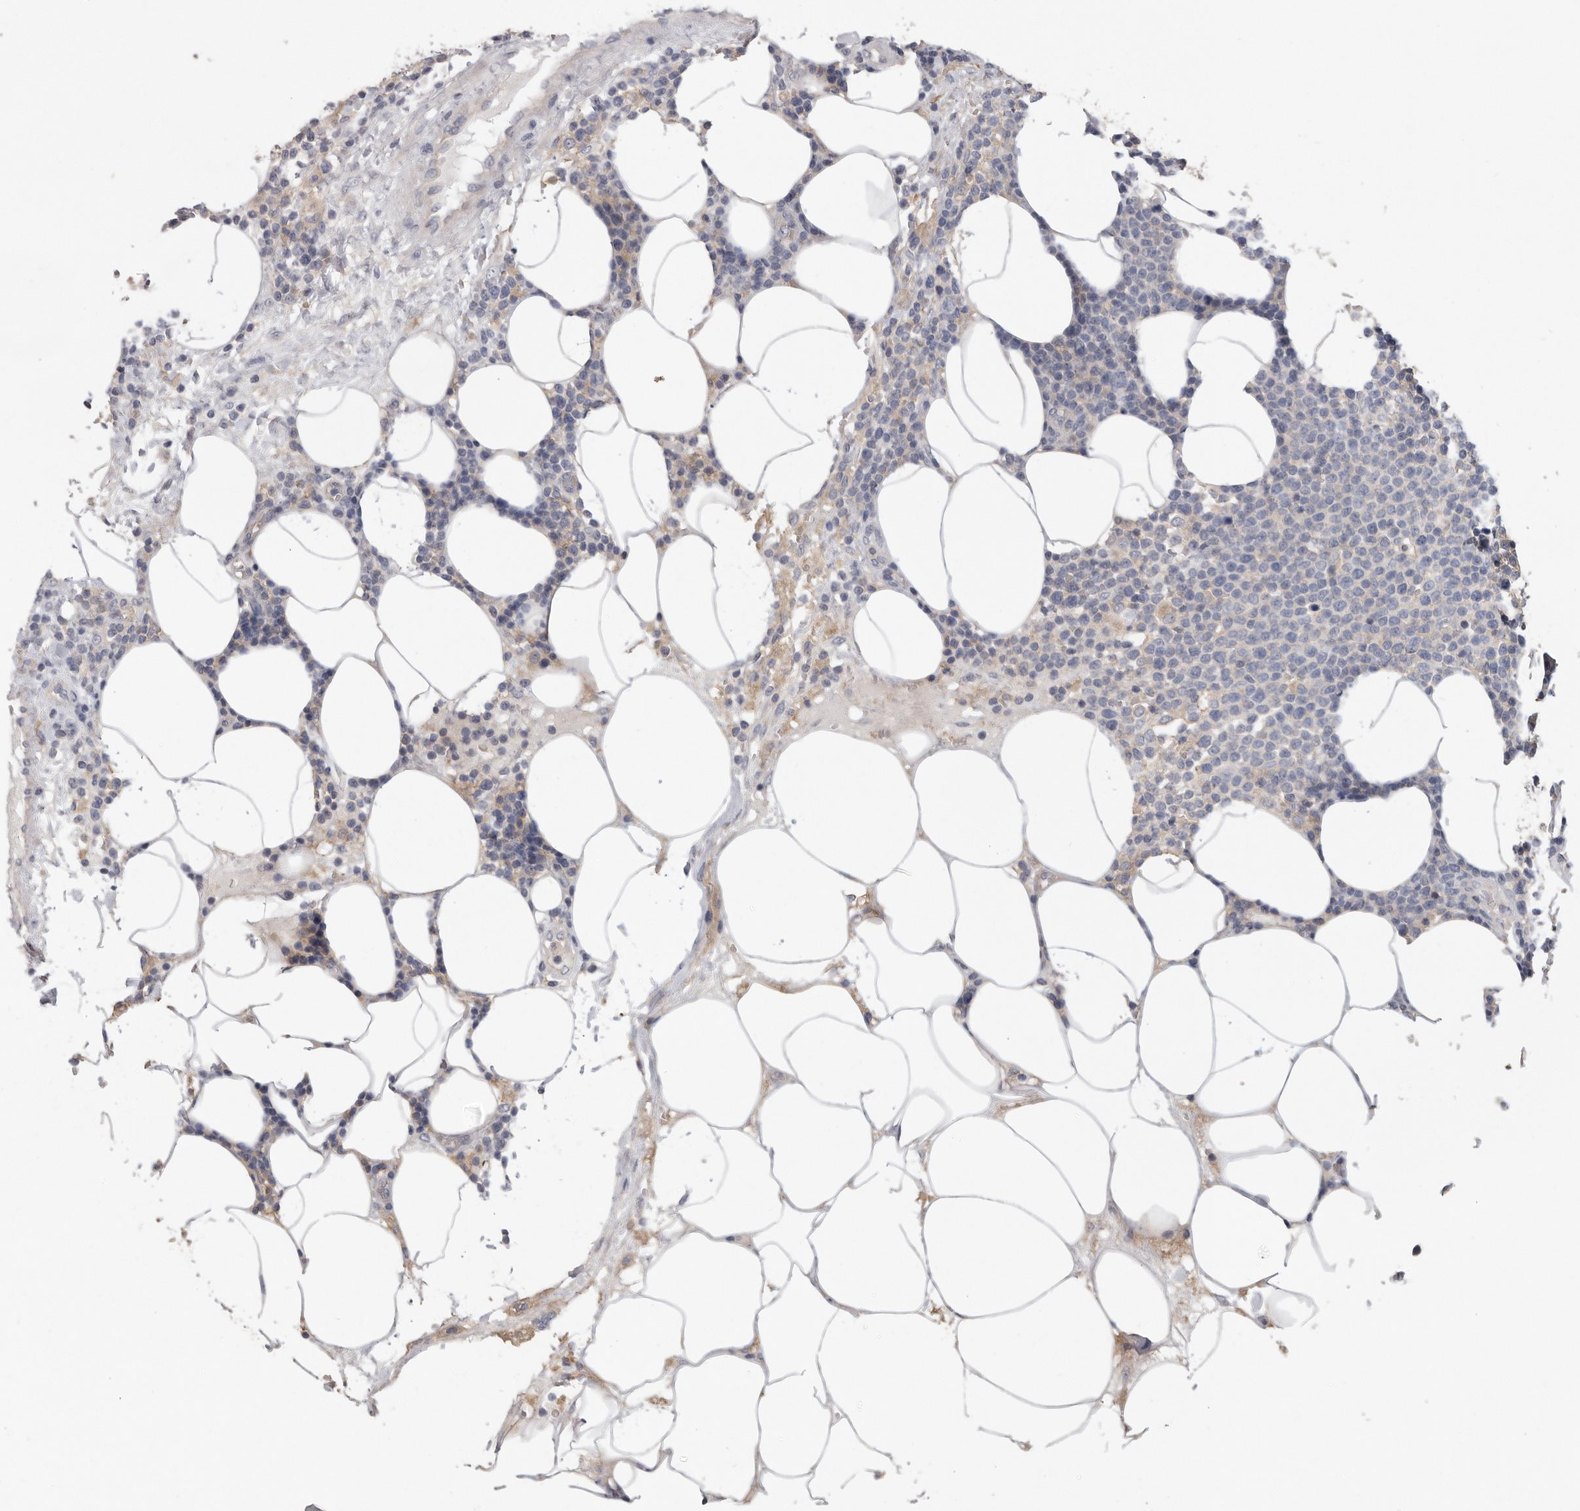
{"staining": {"intensity": "negative", "quantity": "none", "location": "none"}, "tissue": "lymphoma", "cell_type": "Tumor cells", "image_type": "cancer", "snomed": [{"axis": "morphology", "description": "Malignant lymphoma, non-Hodgkin's type, High grade"}, {"axis": "topography", "description": "Lymph node"}], "caption": "An IHC histopathology image of malignant lymphoma, non-Hodgkin's type (high-grade) is shown. There is no staining in tumor cells of malignant lymphoma, non-Hodgkin's type (high-grade).", "gene": "WDTC1", "patient": {"sex": "male", "age": 61}}